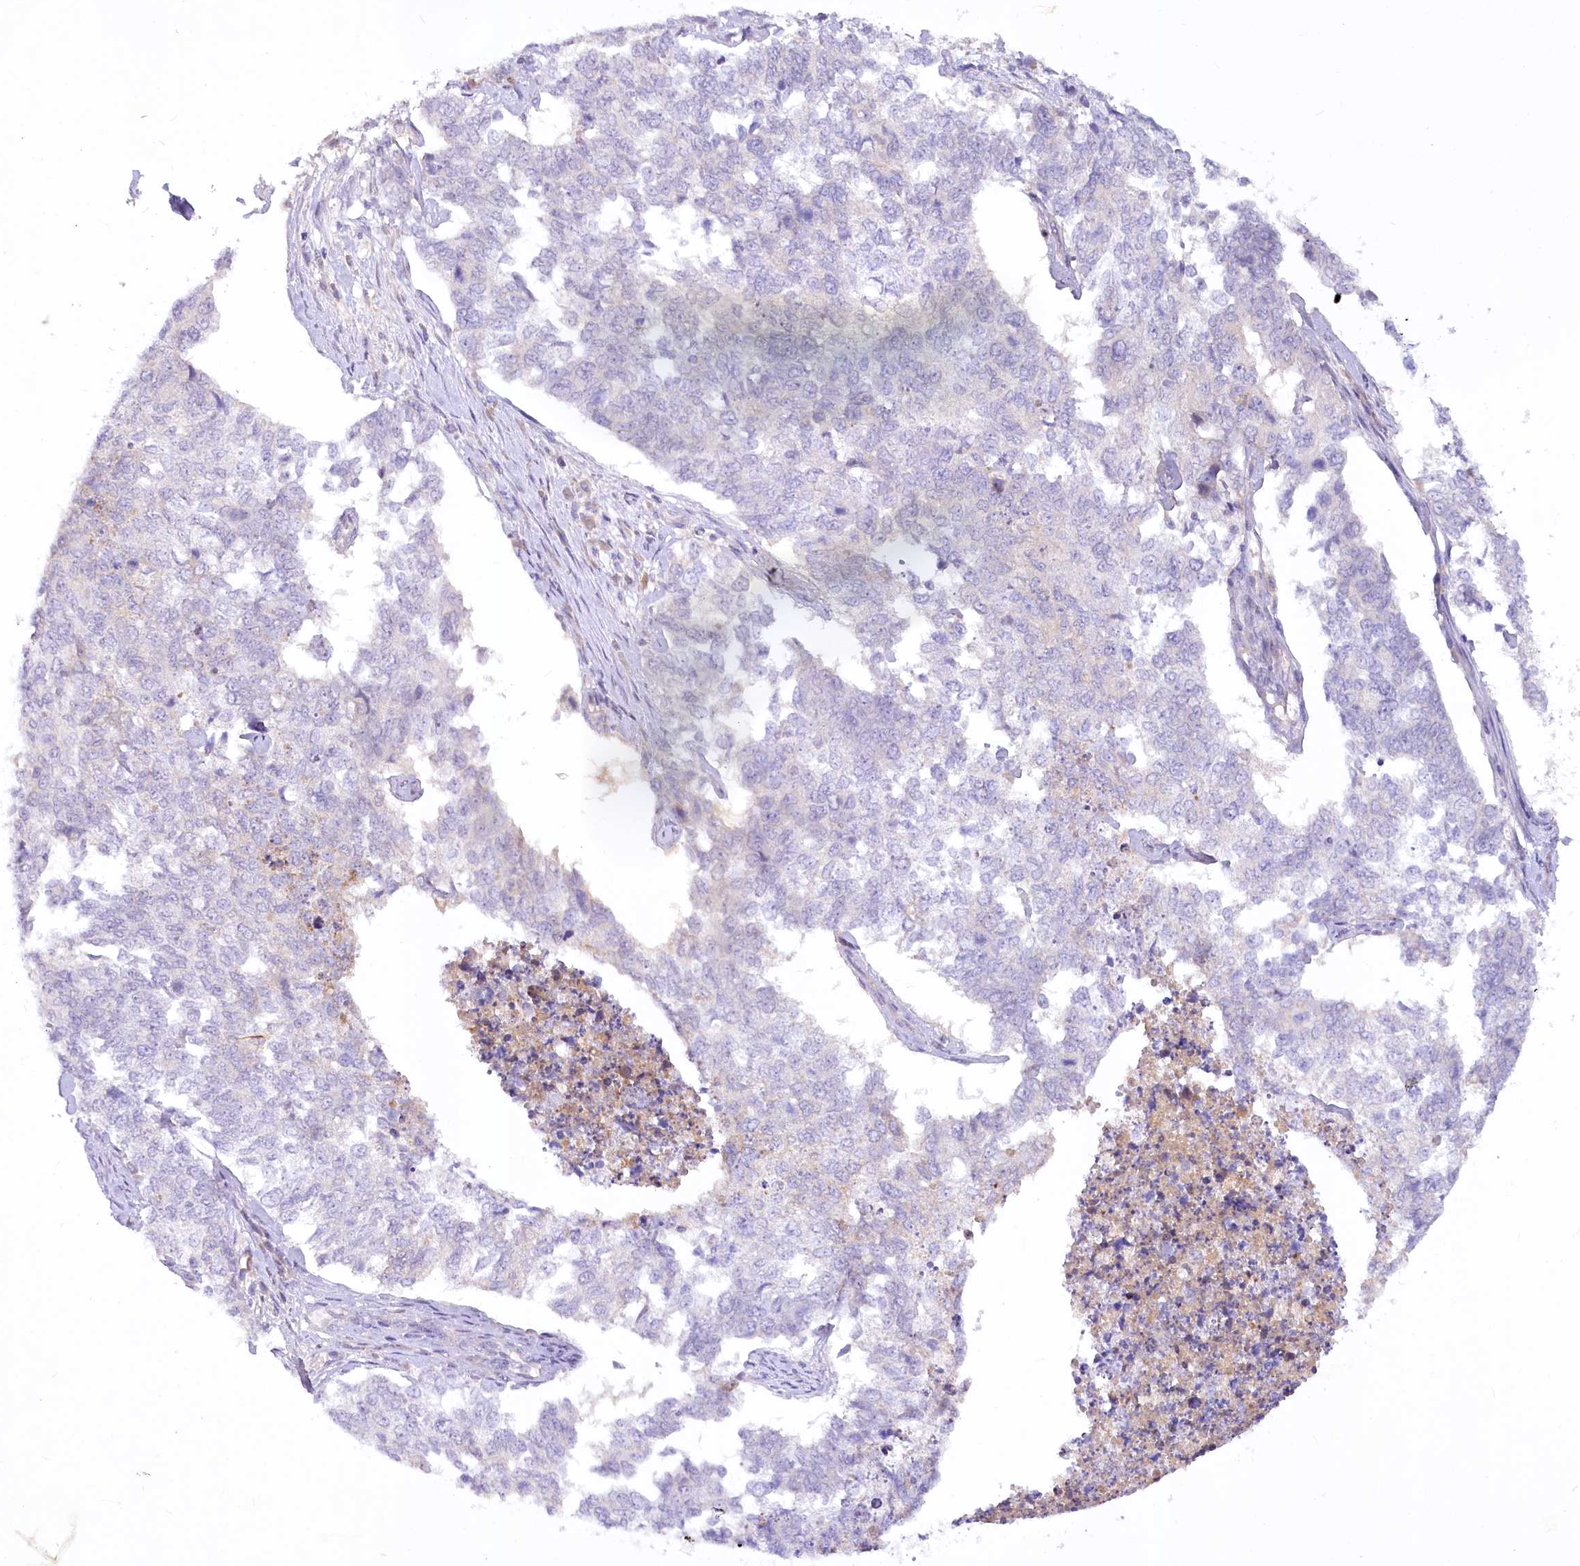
{"staining": {"intensity": "negative", "quantity": "none", "location": "none"}, "tissue": "cervical cancer", "cell_type": "Tumor cells", "image_type": "cancer", "snomed": [{"axis": "morphology", "description": "Squamous cell carcinoma, NOS"}, {"axis": "topography", "description": "Cervix"}], "caption": "Immunohistochemical staining of human cervical cancer reveals no significant staining in tumor cells.", "gene": "EFHC2", "patient": {"sex": "female", "age": 63}}